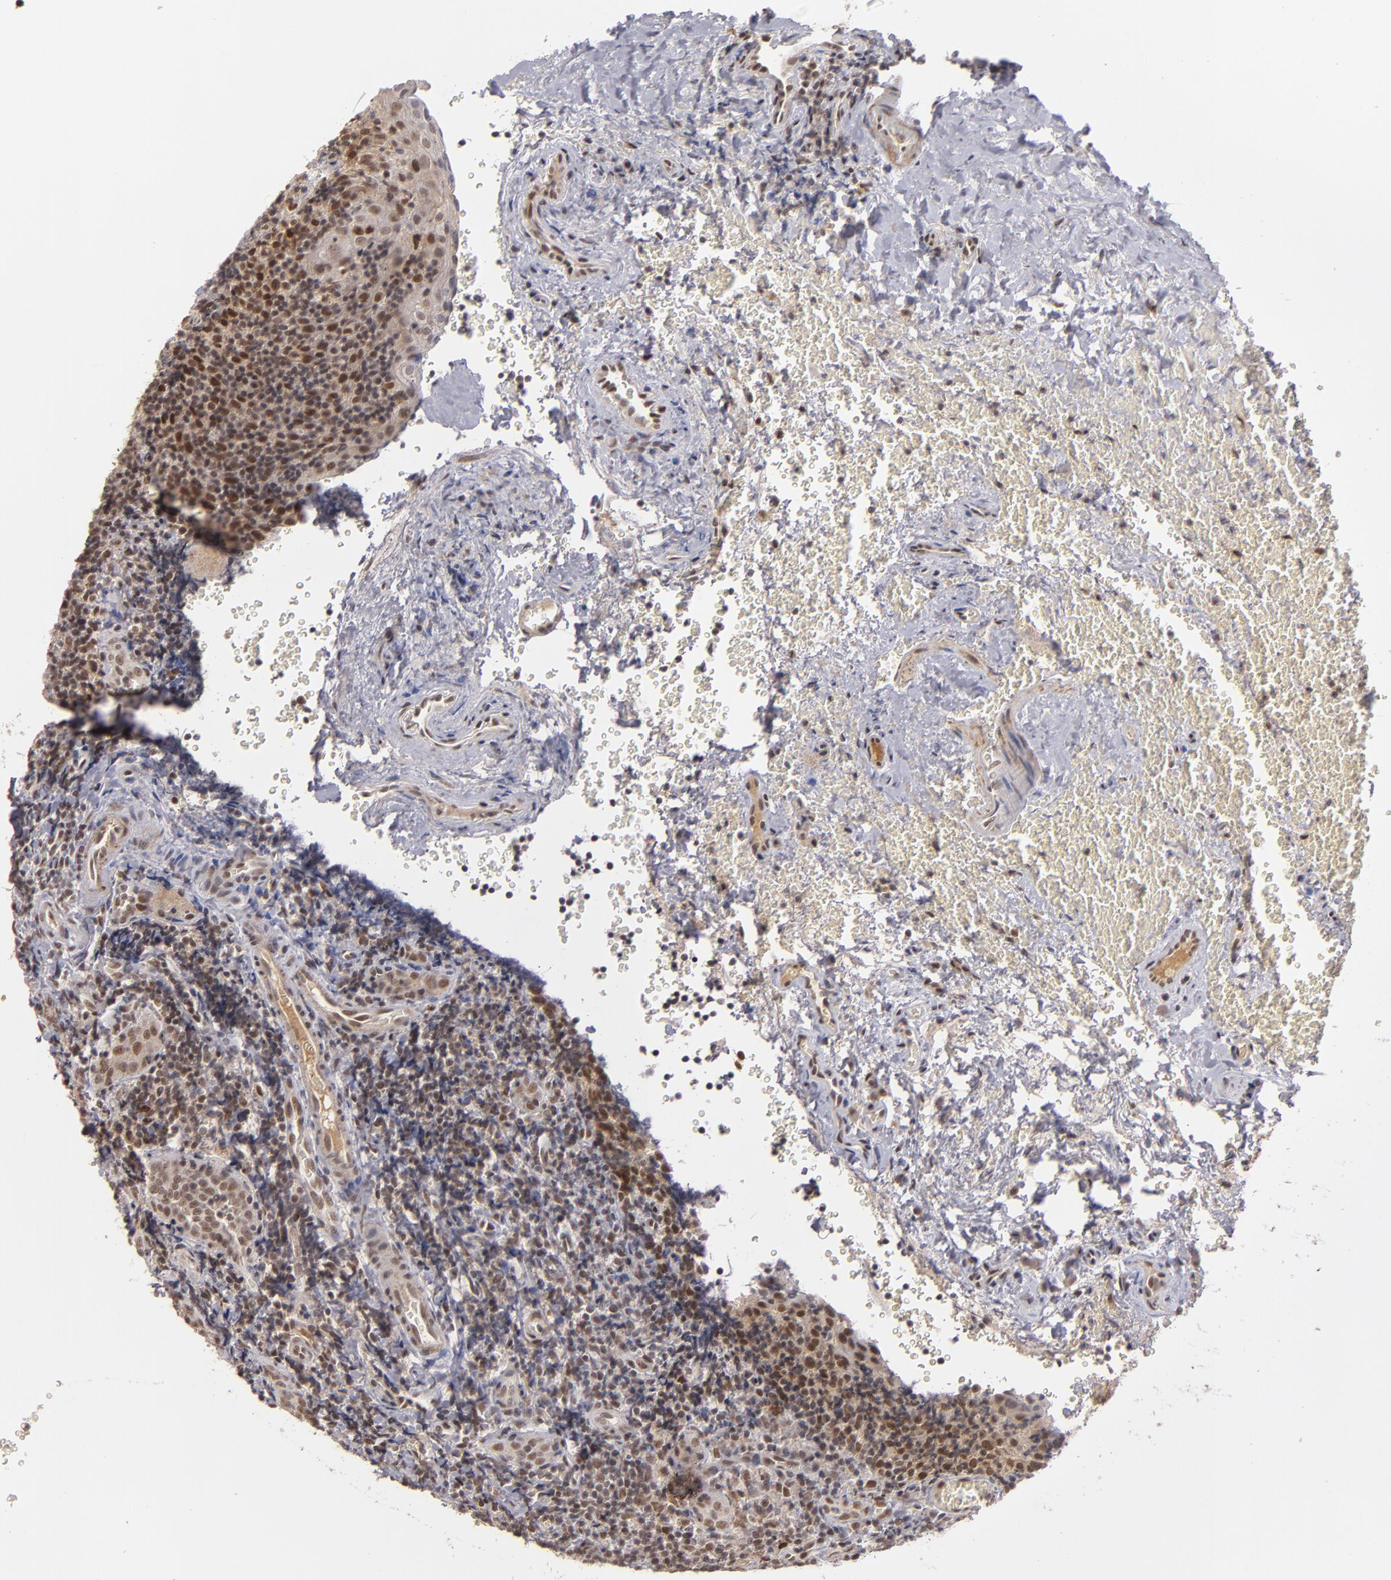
{"staining": {"intensity": "weak", "quantity": "25%-75%", "location": "cytoplasmic/membranous,nuclear"}, "tissue": "tonsil", "cell_type": "Germinal center cells", "image_type": "normal", "snomed": [{"axis": "morphology", "description": "Normal tissue, NOS"}, {"axis": "topography", "description": "Tonsil"}], "caption": "Immunohistochemistry of unremarkable tonsil reveals low levels of weak cytoplasmic/membranous,nuclear positivity in approximately 25%-75% of germinal center cells.", "gene": "ZNF234", "patient": {"sex": "male", "age": 20}}